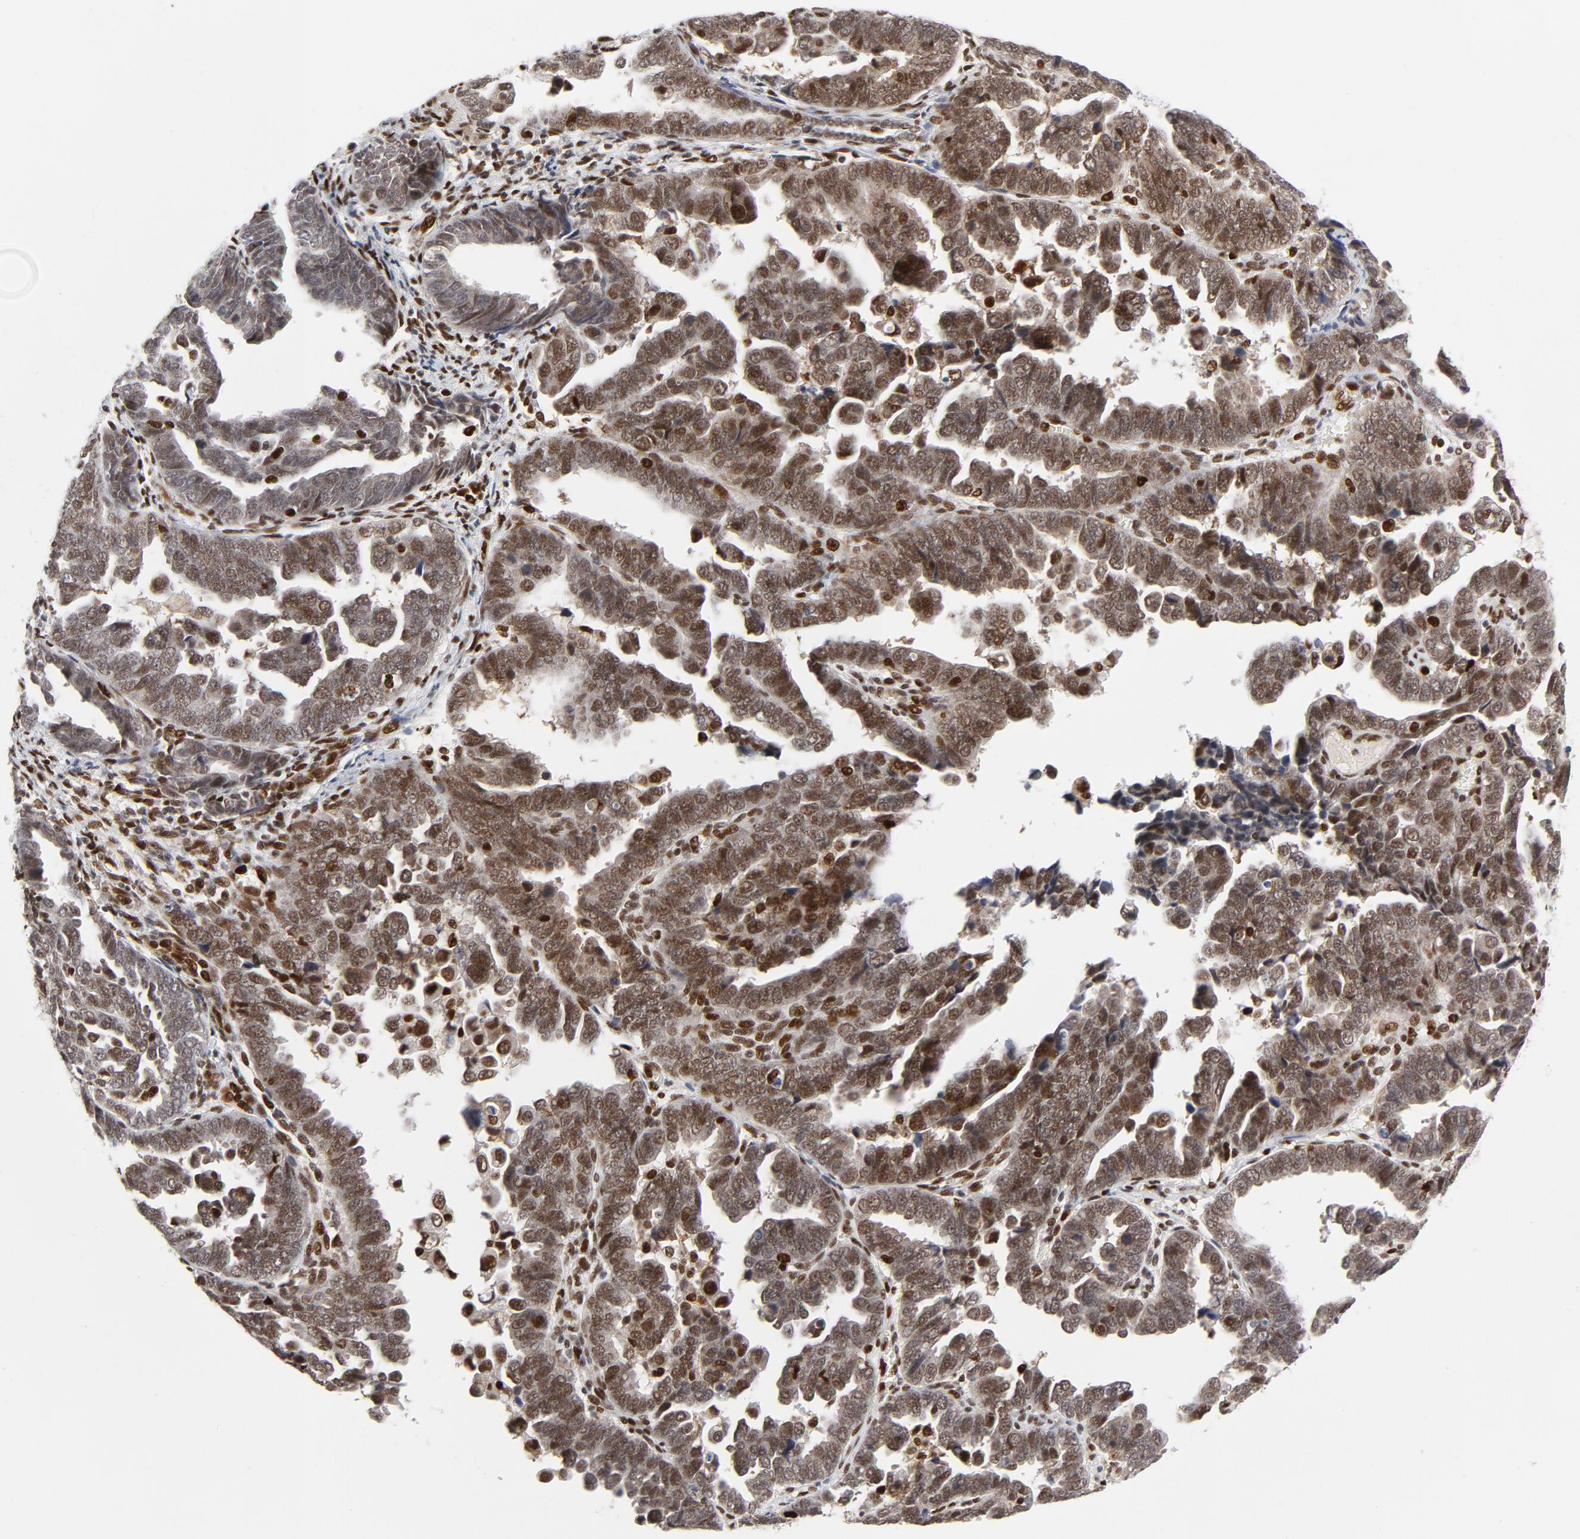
{"staining": {"intensity": "moderate", "quantity": ">75%", "location": "nuclear"}, "tissue": "endometrial cancer", "cell_type": "Tumor cells", "image_type": "cancer", "snomed": [{"axis": "morphology", "description": "Adenocarcinoma, NOS"}, {"axis": "topography", "description": "Endometrium"}], "caption": "Human endometrial cancer (adenocarcinoma) stained for a protein (brown) shows moderate nuclear positive staining in about >75% of tumor cells.", "gene": "MEF2A", "patient": {"sex": "female", "age": 75}}